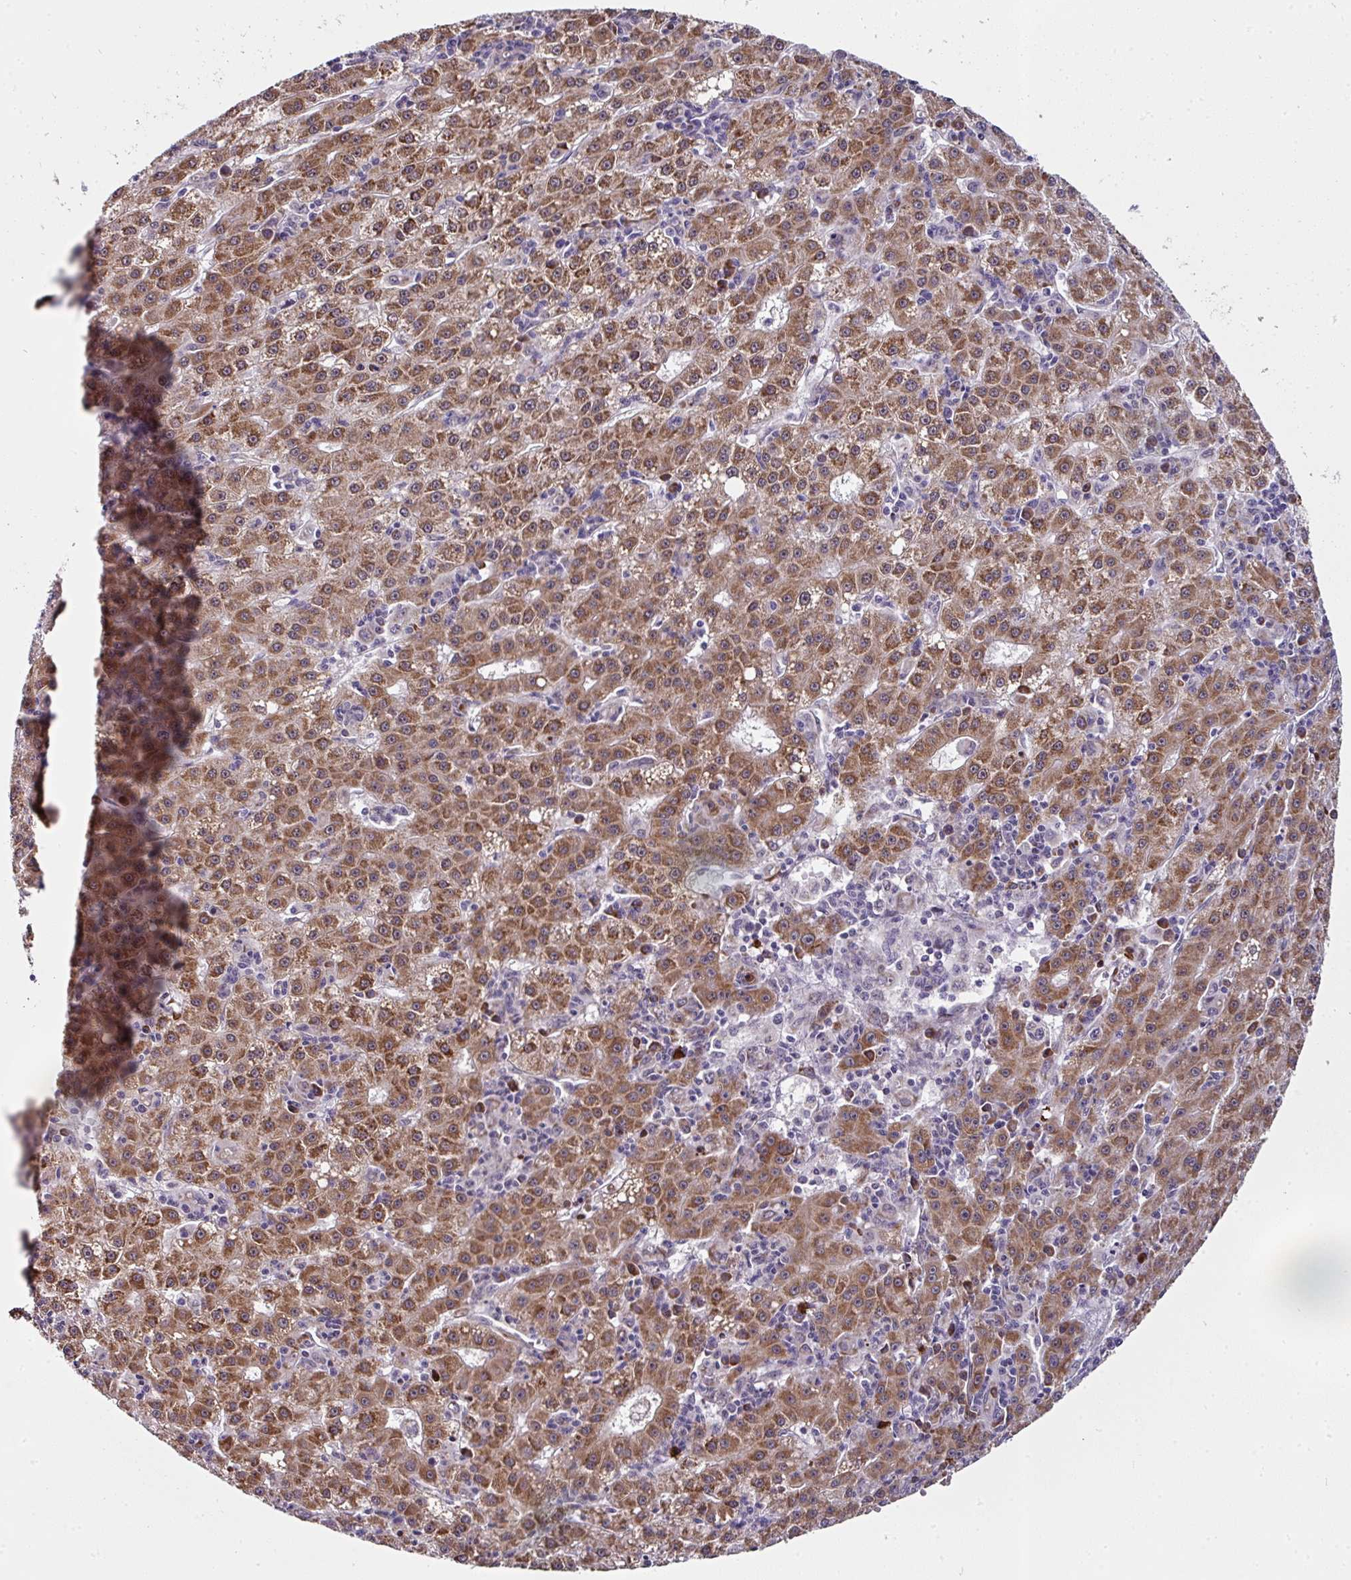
{"staining": {"intensity": "moderate", "quantity": ">75%", "location": "cytoplasmic/membranous"}, "tissue": "liver cancer", "cell_type": "Tumor cells", "image_type": "cancer", "snomed": [{"axis": "morphology", "description": "Carcinoma, Hepatocellular, NOS"}, {"axis": "topography", "description": "Liver"}], "caption": "Liver cancer stained with a protein marker exhibits moderate staining in tumor cells.", "gene": "APOLD1", "patient": {"sex": "male", "age": 76}}